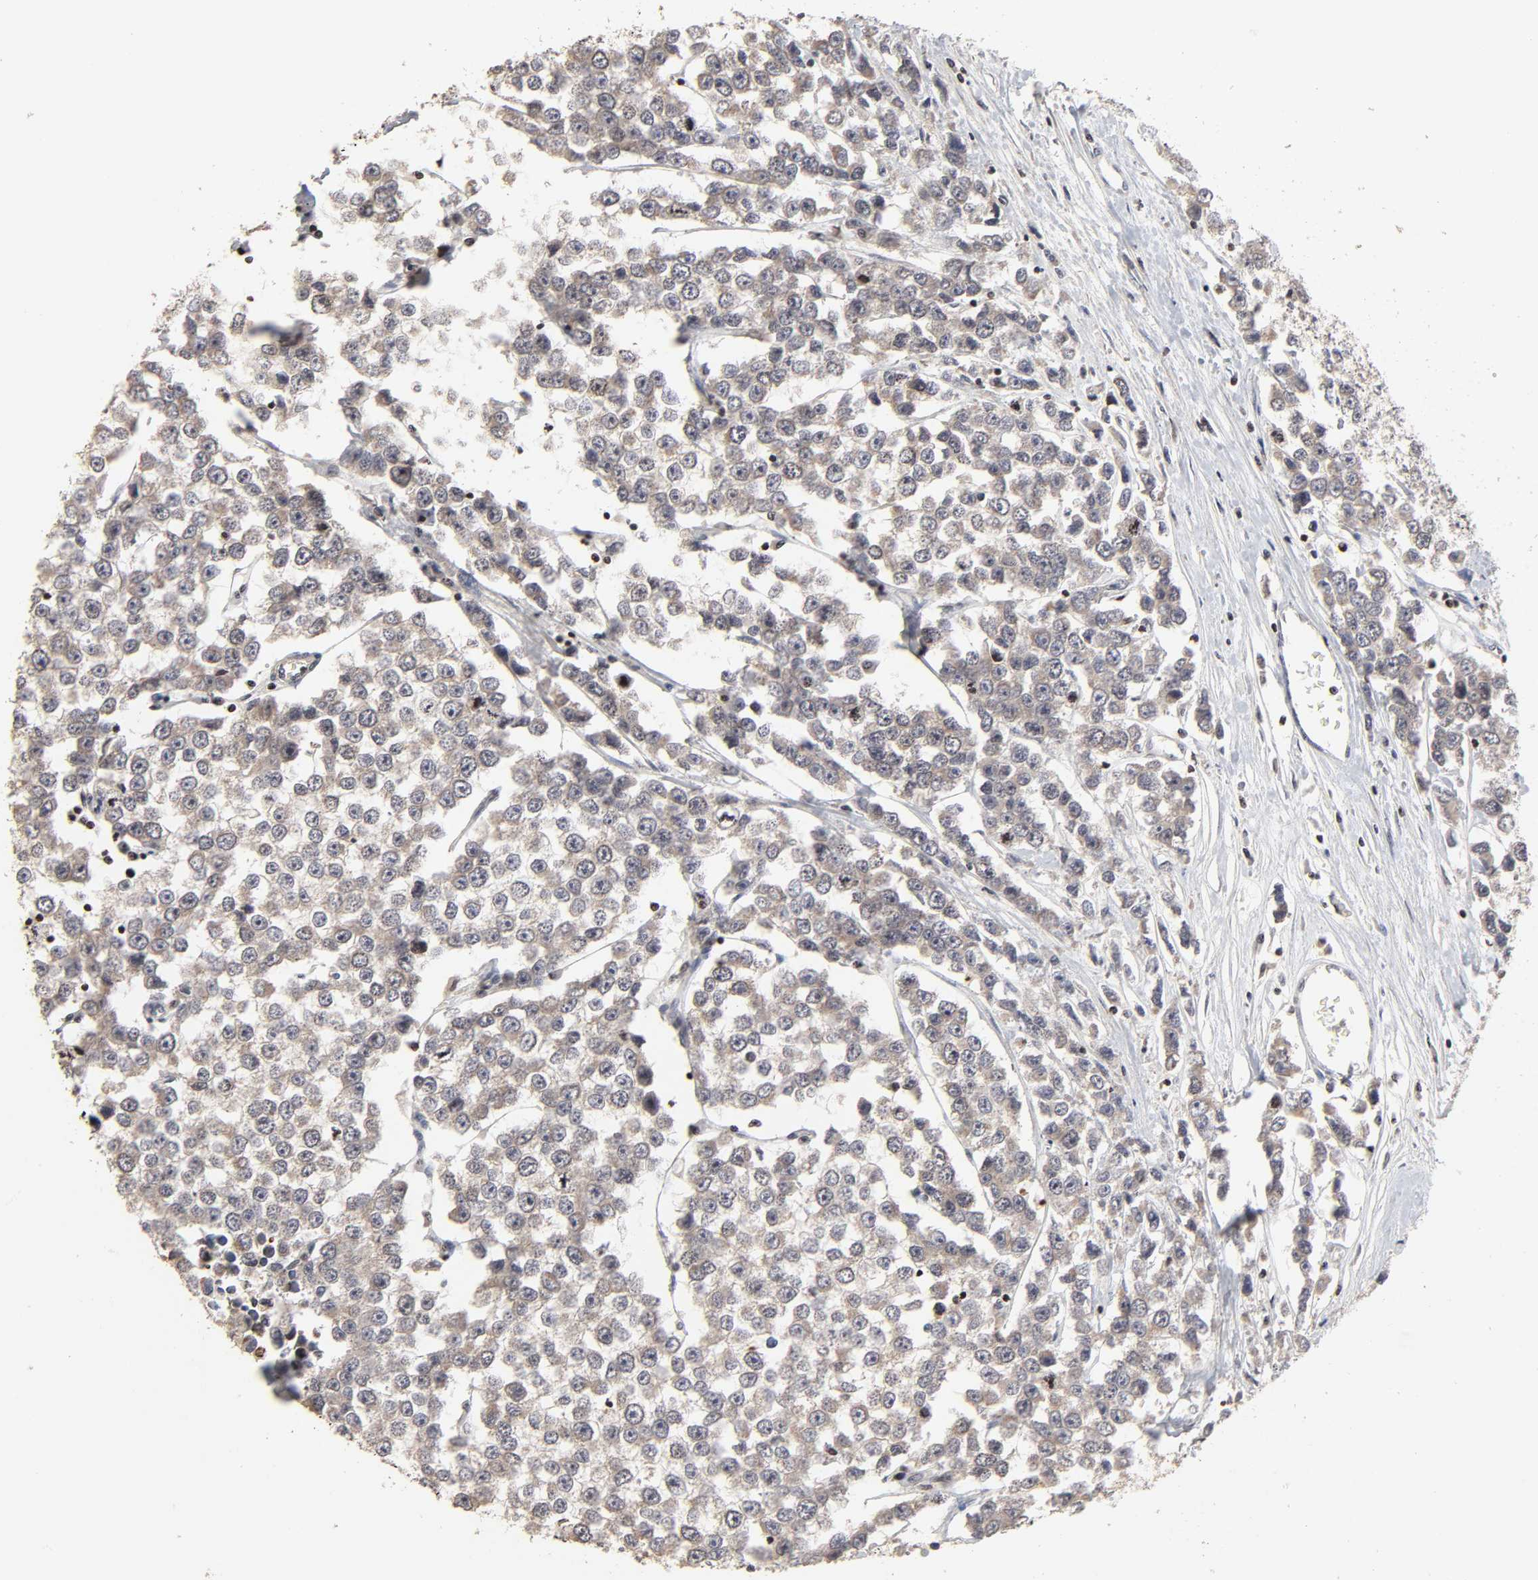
{"staining": {"intensity": "weak", "quantity": "25%-75%", "location": "cytoplasmic/membranous"}, "tissue": "testis cancer", "cell_type": "Tumor cells", "image_type": "cancer", "snomed": [{"axis": "morphology", "description": "Seminoma, NOS"}, {"axis": "morphology", "description": "Carcinoma, Embryonal, NOS"}, {"axis": "topography", "description": "Testis"}], "caption": "IHC photomicrograph of human testis cancer (seminoma) stained for a protein (brown), which reveals low levels of weak cytoplasmic/membranous positivity in approximately 25%-75% of tumor cells.", "gene": "ZNF473", "patient": {"sex": "male", "age": 52}}